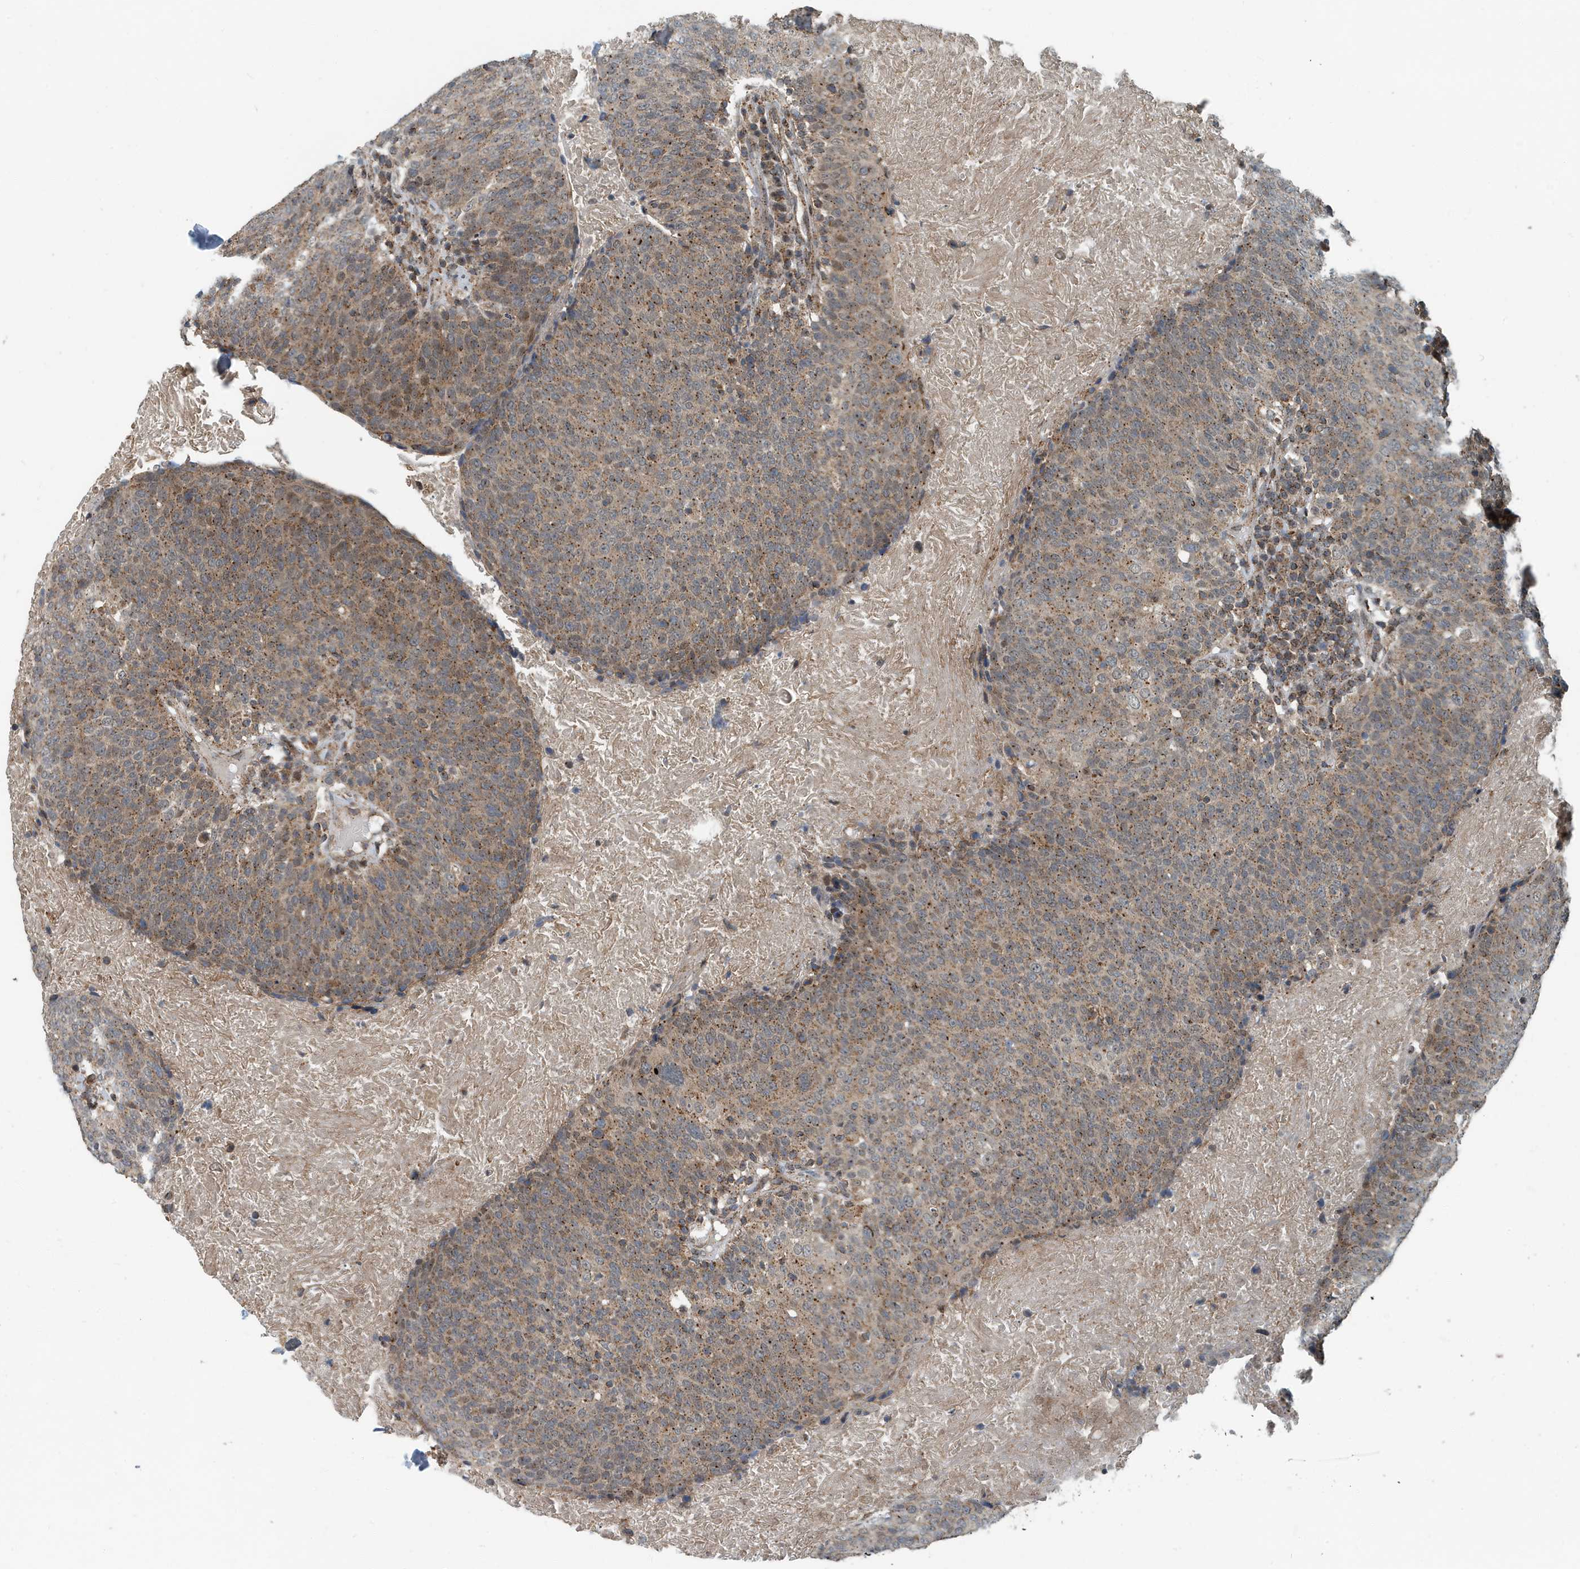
{"staining": {"intensity": "moderate", "quantity": ">75%", "location": "cytoplasmic/membranous"}, "tissue": "head and neck cancer", "cell_type": "Tumor cells", "image_type": "cancer", "snomed": [{"axis": "morphology", "description": "Squamous cell carcinoma, NOS"}, {"axis": "morphology", "description": "Squamous cell carcinoma, metastatic, NOS"}, {"axis": "topography", "description": "Lymph node"}, {"axis": "topography", "description": "Head-Neck"}], "caption": "A high-resolution image shows IHC staining of head and neck cancer, which shows moderate cytoplasmic/membranous positivity in about >75% of tumor cells.", "gene": "KIF15", "patient": {"sex": "male", "age": 62}}